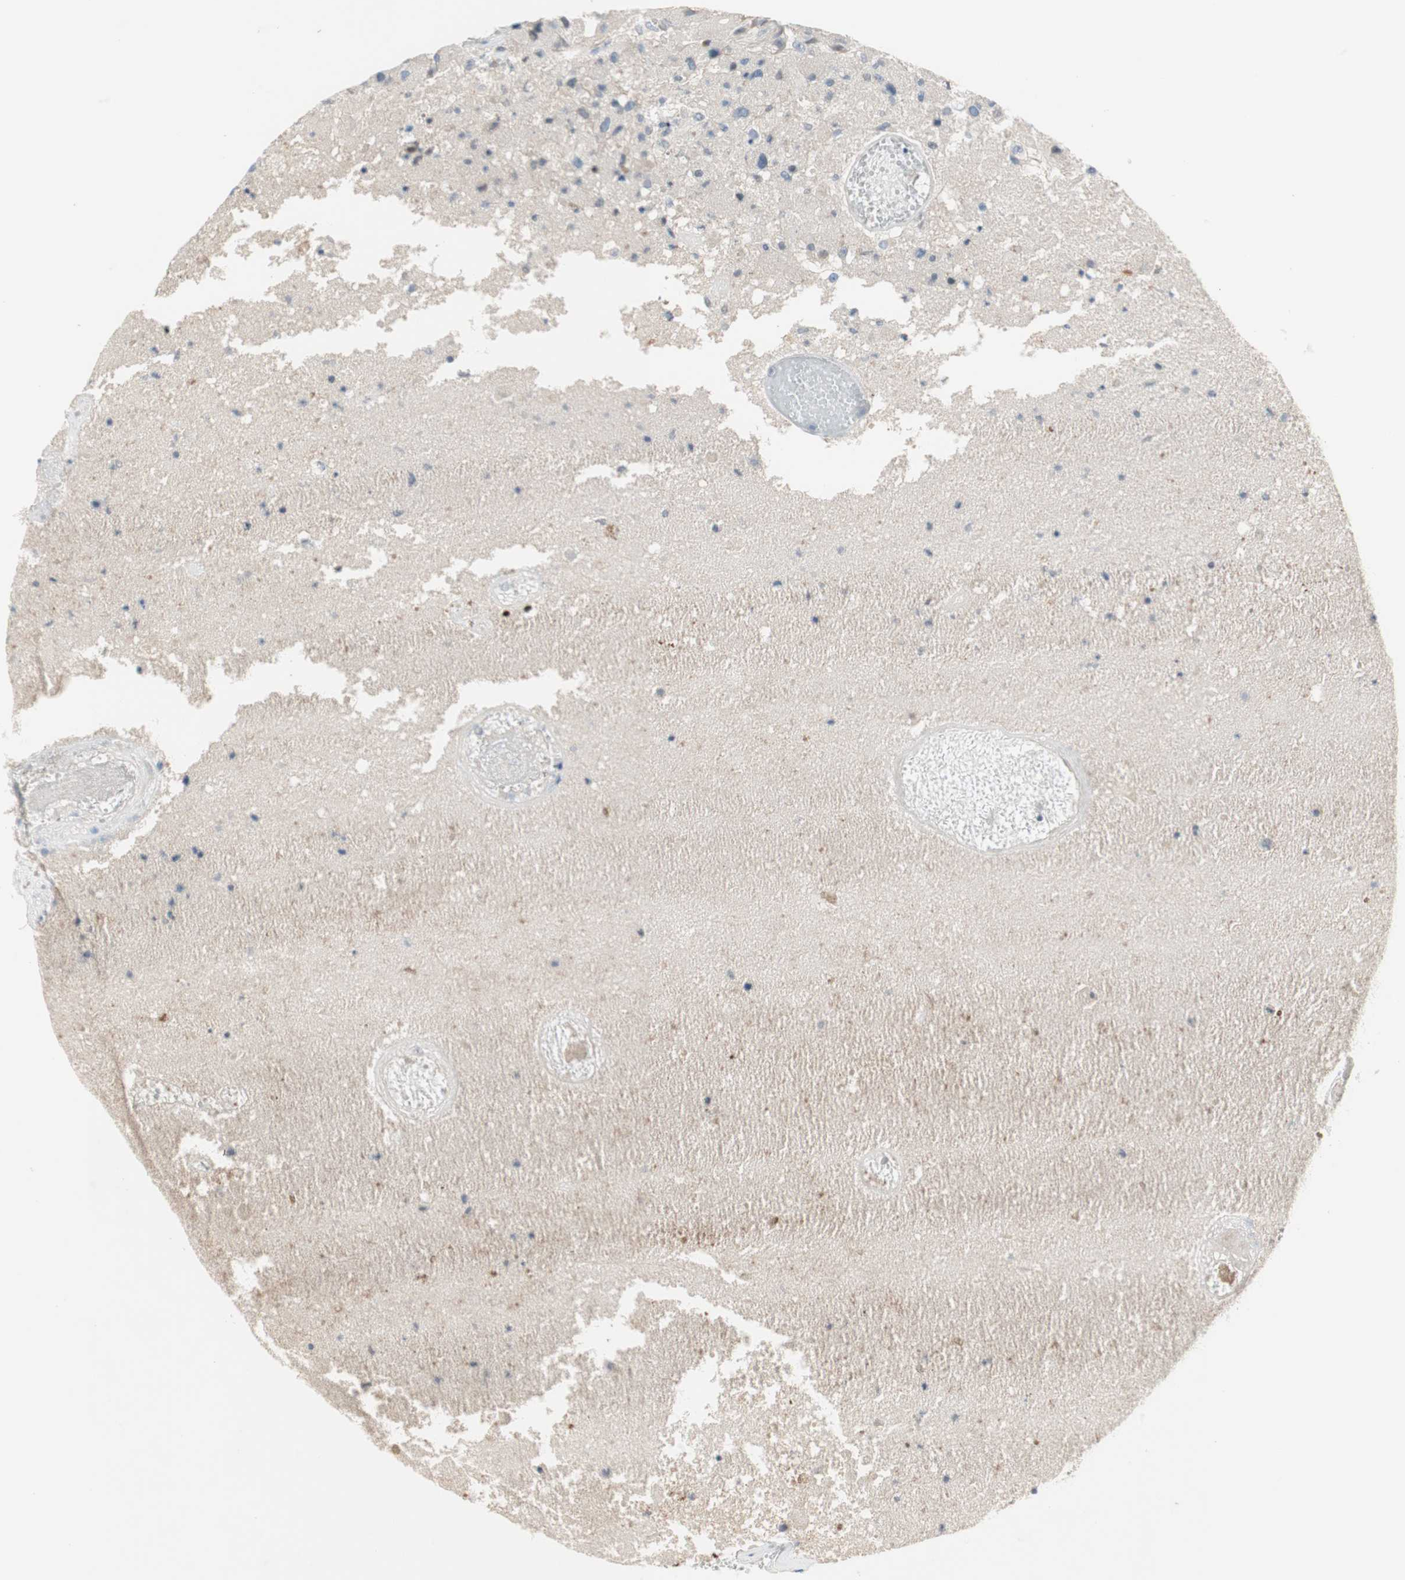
{"staining": {"intensity": "negative", "quantity": "none", "location": "none"}, "tissue": "glioma", "cell_type": "Tumor cells", "image_type": "cancer", "snomed": [{"axis": "morphology", "description": "Normal tissue, NOS"}, {"axis": "morphology", "description": "Glioma, malignant, High grade"}, {"axis": "topography", "description": "Cerebral cortex"}], "caption": "A micrograph of glioma stained for a protein exhibits no brown staining in tumor cells.", "gene": "PDZK1", "patient": {"sex": "male", "age": 77}}